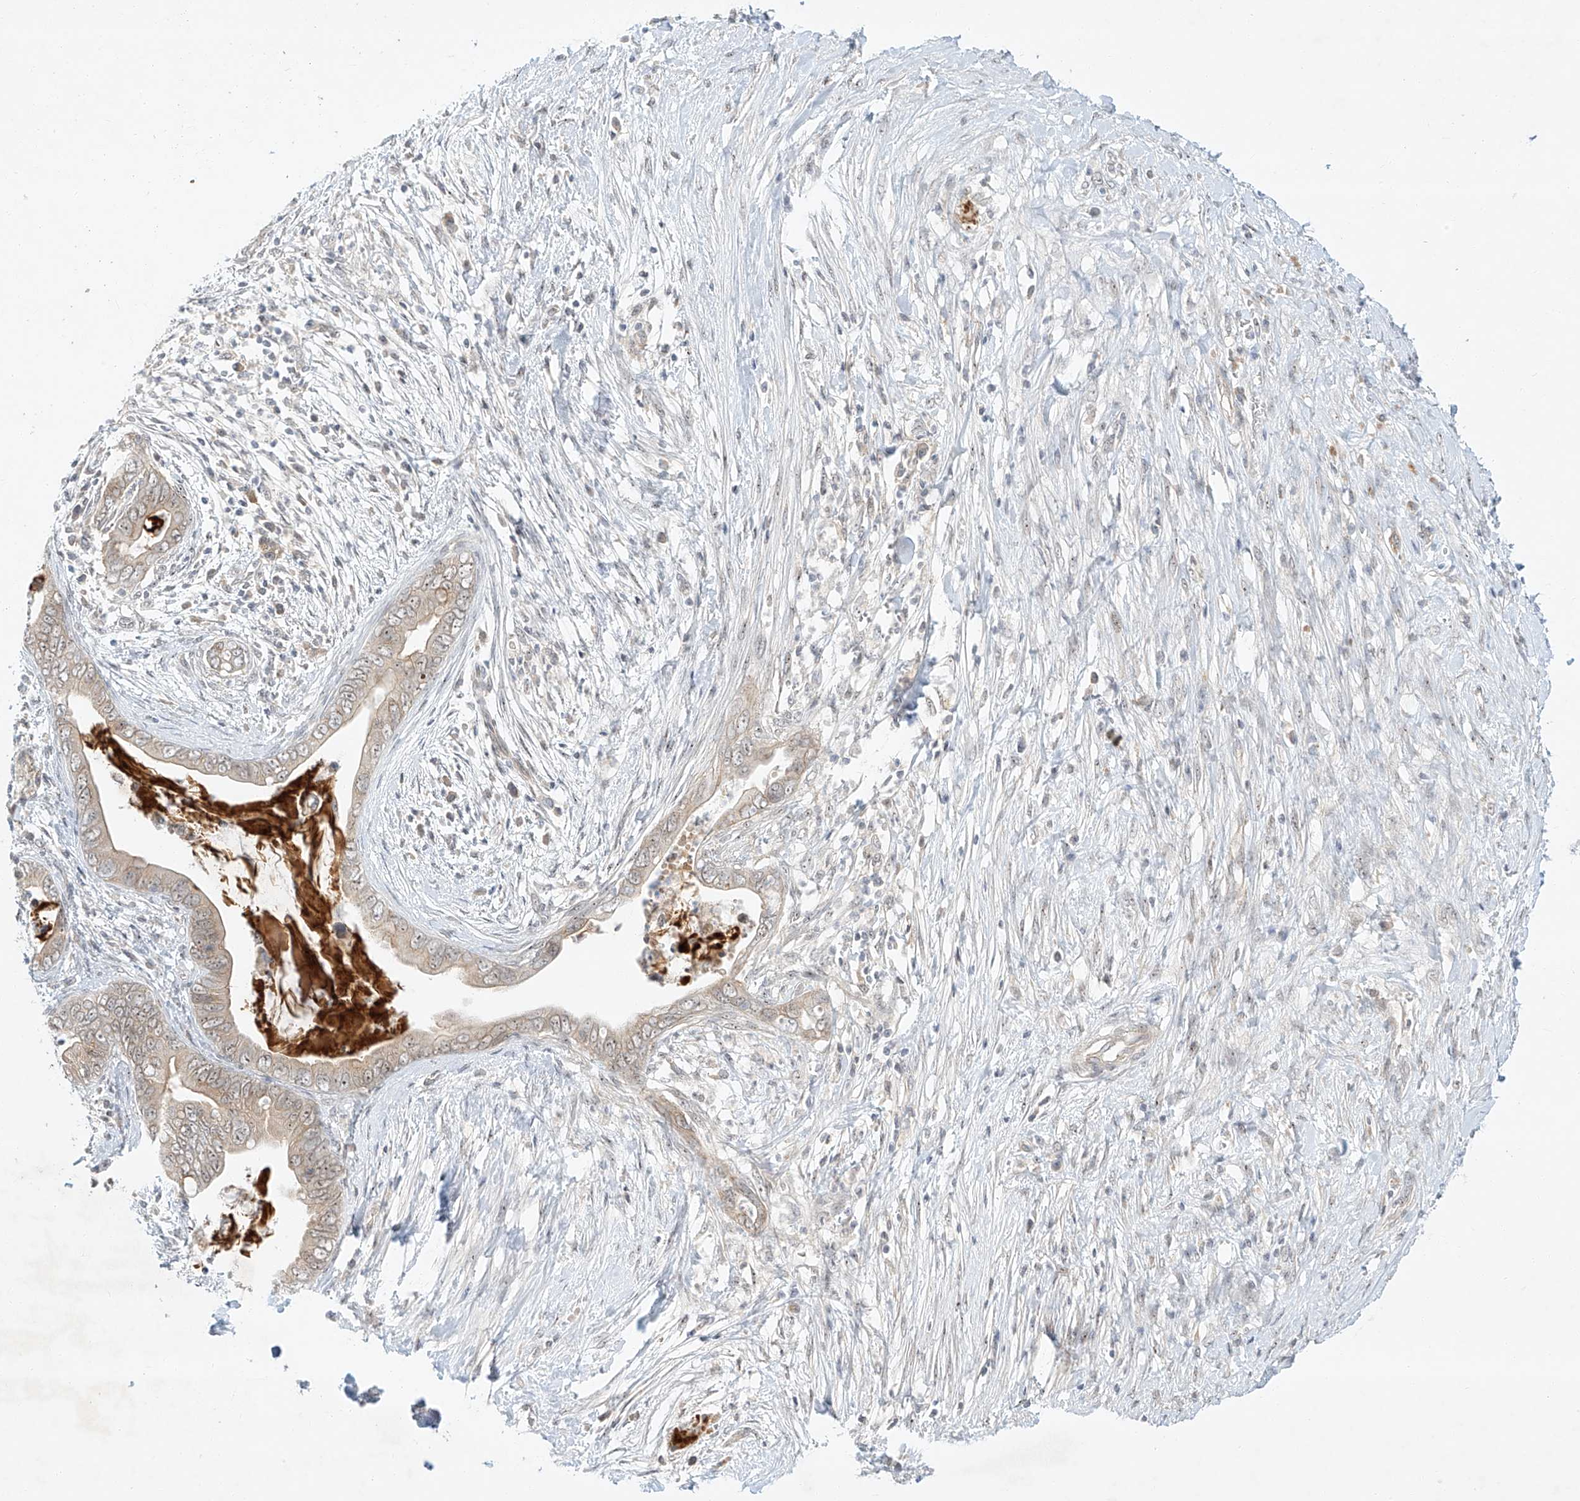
{"staining": {"intensity": "moderate", "quantity": "<25%", "location": "cytoplasmic/membranous,nuclear"}, "tissue": "pancreatic cancer", "cell_type": "Tumor cells", "image_type": "cancer", "snomed": [{"axis": "morphology", "description": "Adenocarcinoma, NOS"}, {"axis": "topography", "description": "Pancreas"}], "caption": "IHC of pancreatic cancer (adenocarcinoma) exhibits low levels of moderate cytoplasmic/membranous and nuclear staining in approximately <25% of tumor cells.", "gene": "PAK6", "patient": {"sex": "male", "age": 75}}